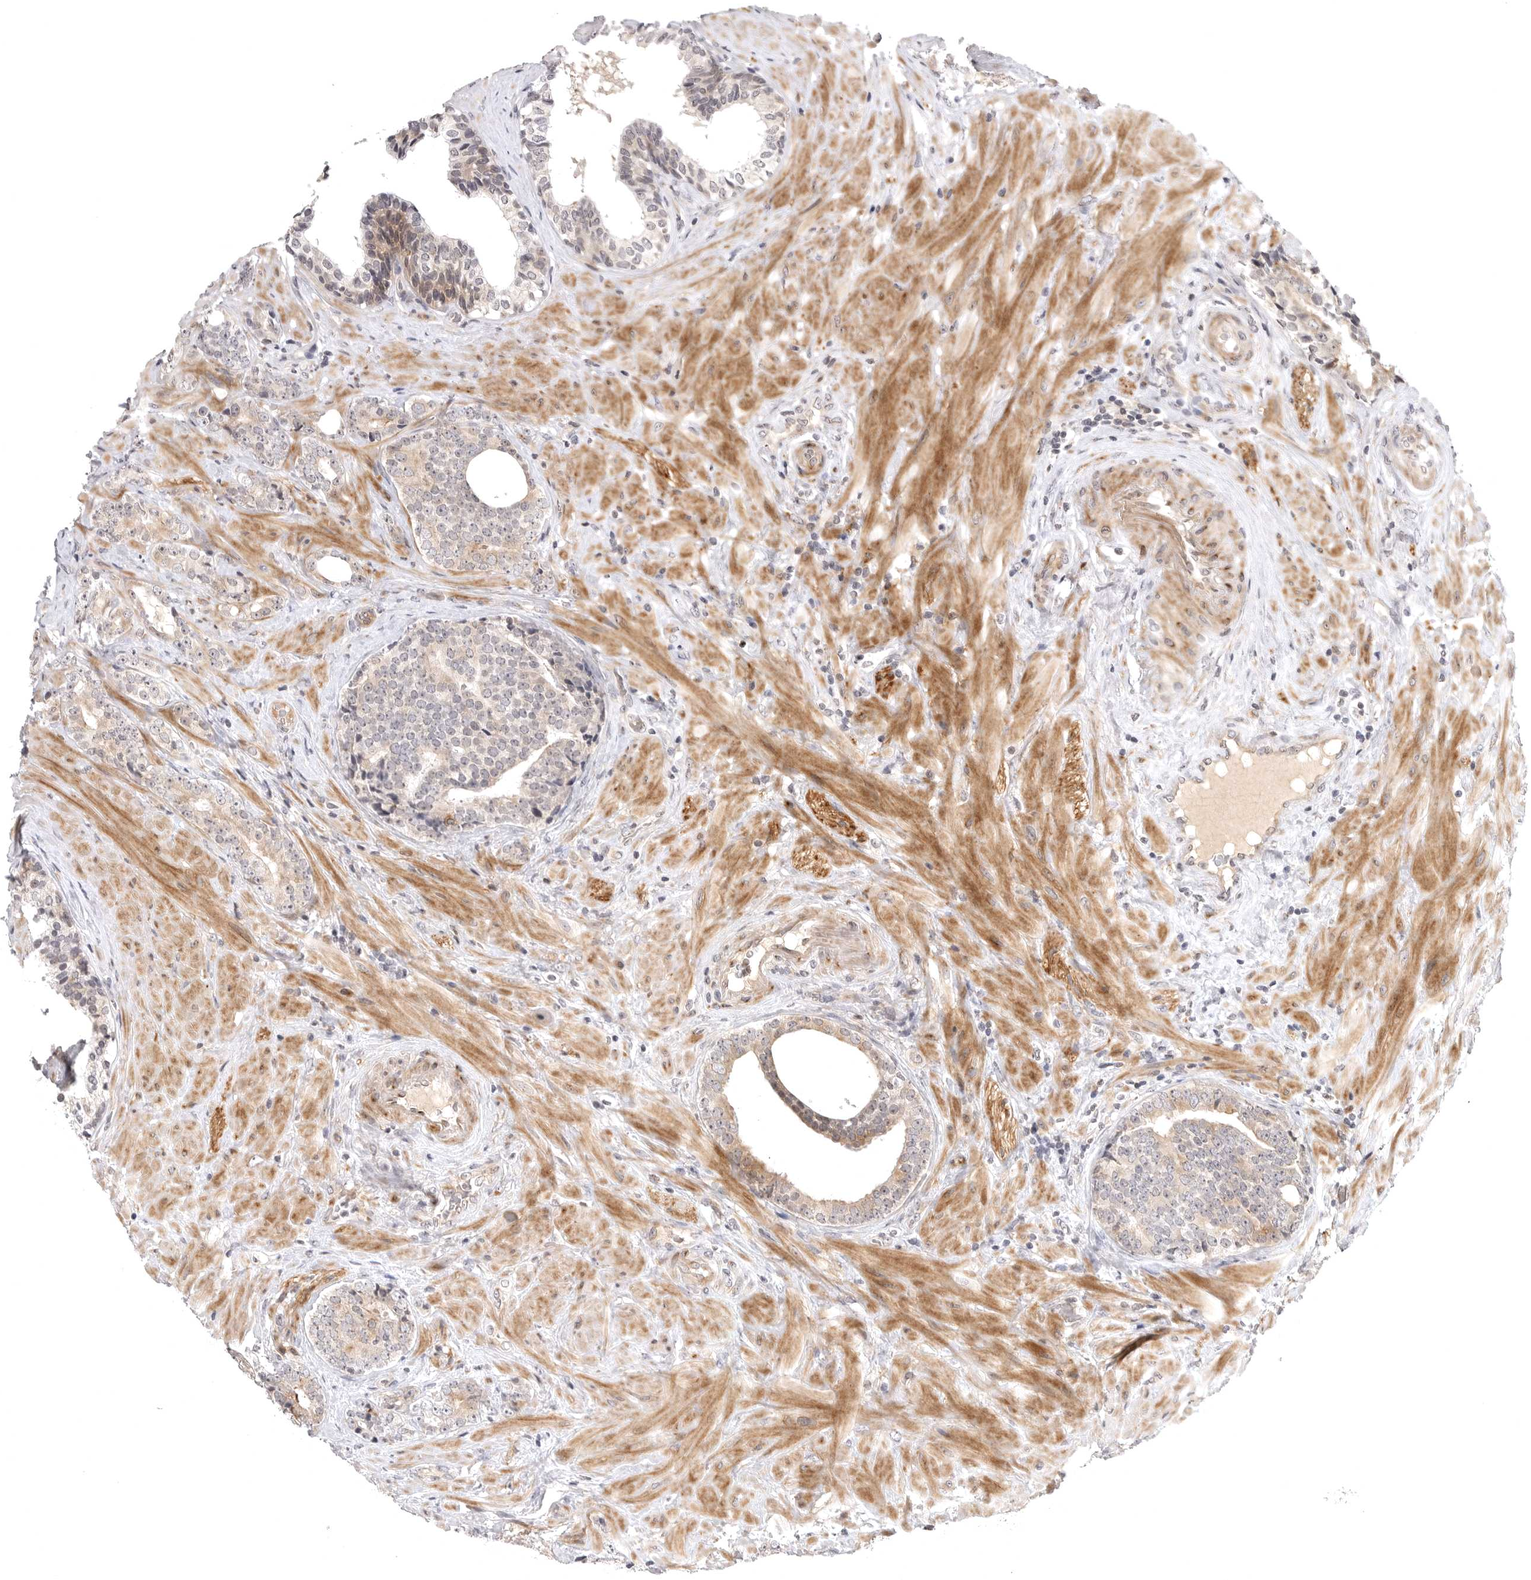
{"staining": {"intensity": "weak", "quantity": "<25%", "location": "cytoplasmic/membranous"}, "tissue": "prostate cancer", "cell_type": "Tumor cells", "image_type": "cancer", "snomed": [{"axis": "morphology", "description": "Adenocarcinoma, High grade"}, {"axis": "topography", "description": "Prostate"}], "caption": "Tumor cells are negative for brown protein staining in prostate cancer (adenocarcinoma (high-grade)).", "gene": "CD300LD", "patient": {"sex": "male", "age": 56}}